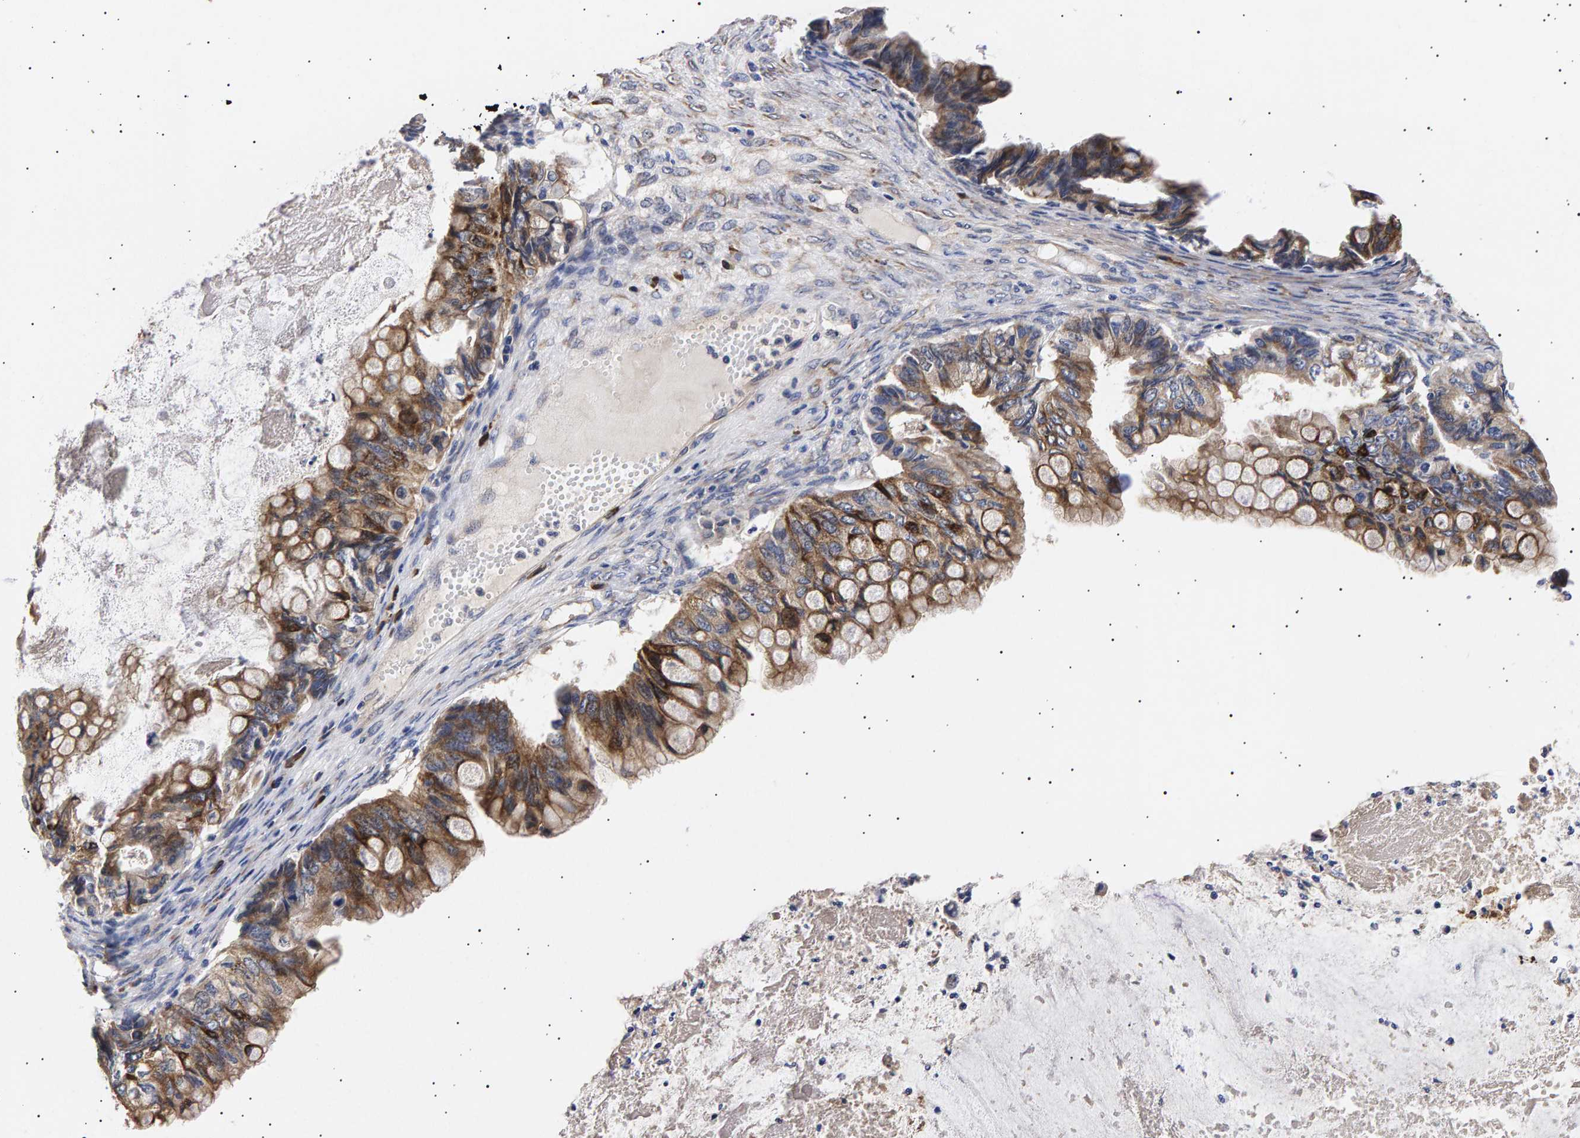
{"staining": {"intensity": "moderate", "quantity": ">75%", "location": "cytoplasmic/membranous"}, "tissue": "ovarian cancer", "cell_type": "Tumor cells", "image_type": "cancer", "snomed": [{"axis": "morphology", "description": "Cystadenocarcinoma, mucinous, NOS"}, {"axis": "topography", "description": "Ovary"}], "caption": "A medium amount of moderate cytoplasmic/membranous expression is seen in about >75% of tumor cells in mucinous cystadenocarcinoma (ovarian) tissue.", "gene": "ANKRD40", "patient": {"sex": "female", "age": 80}}